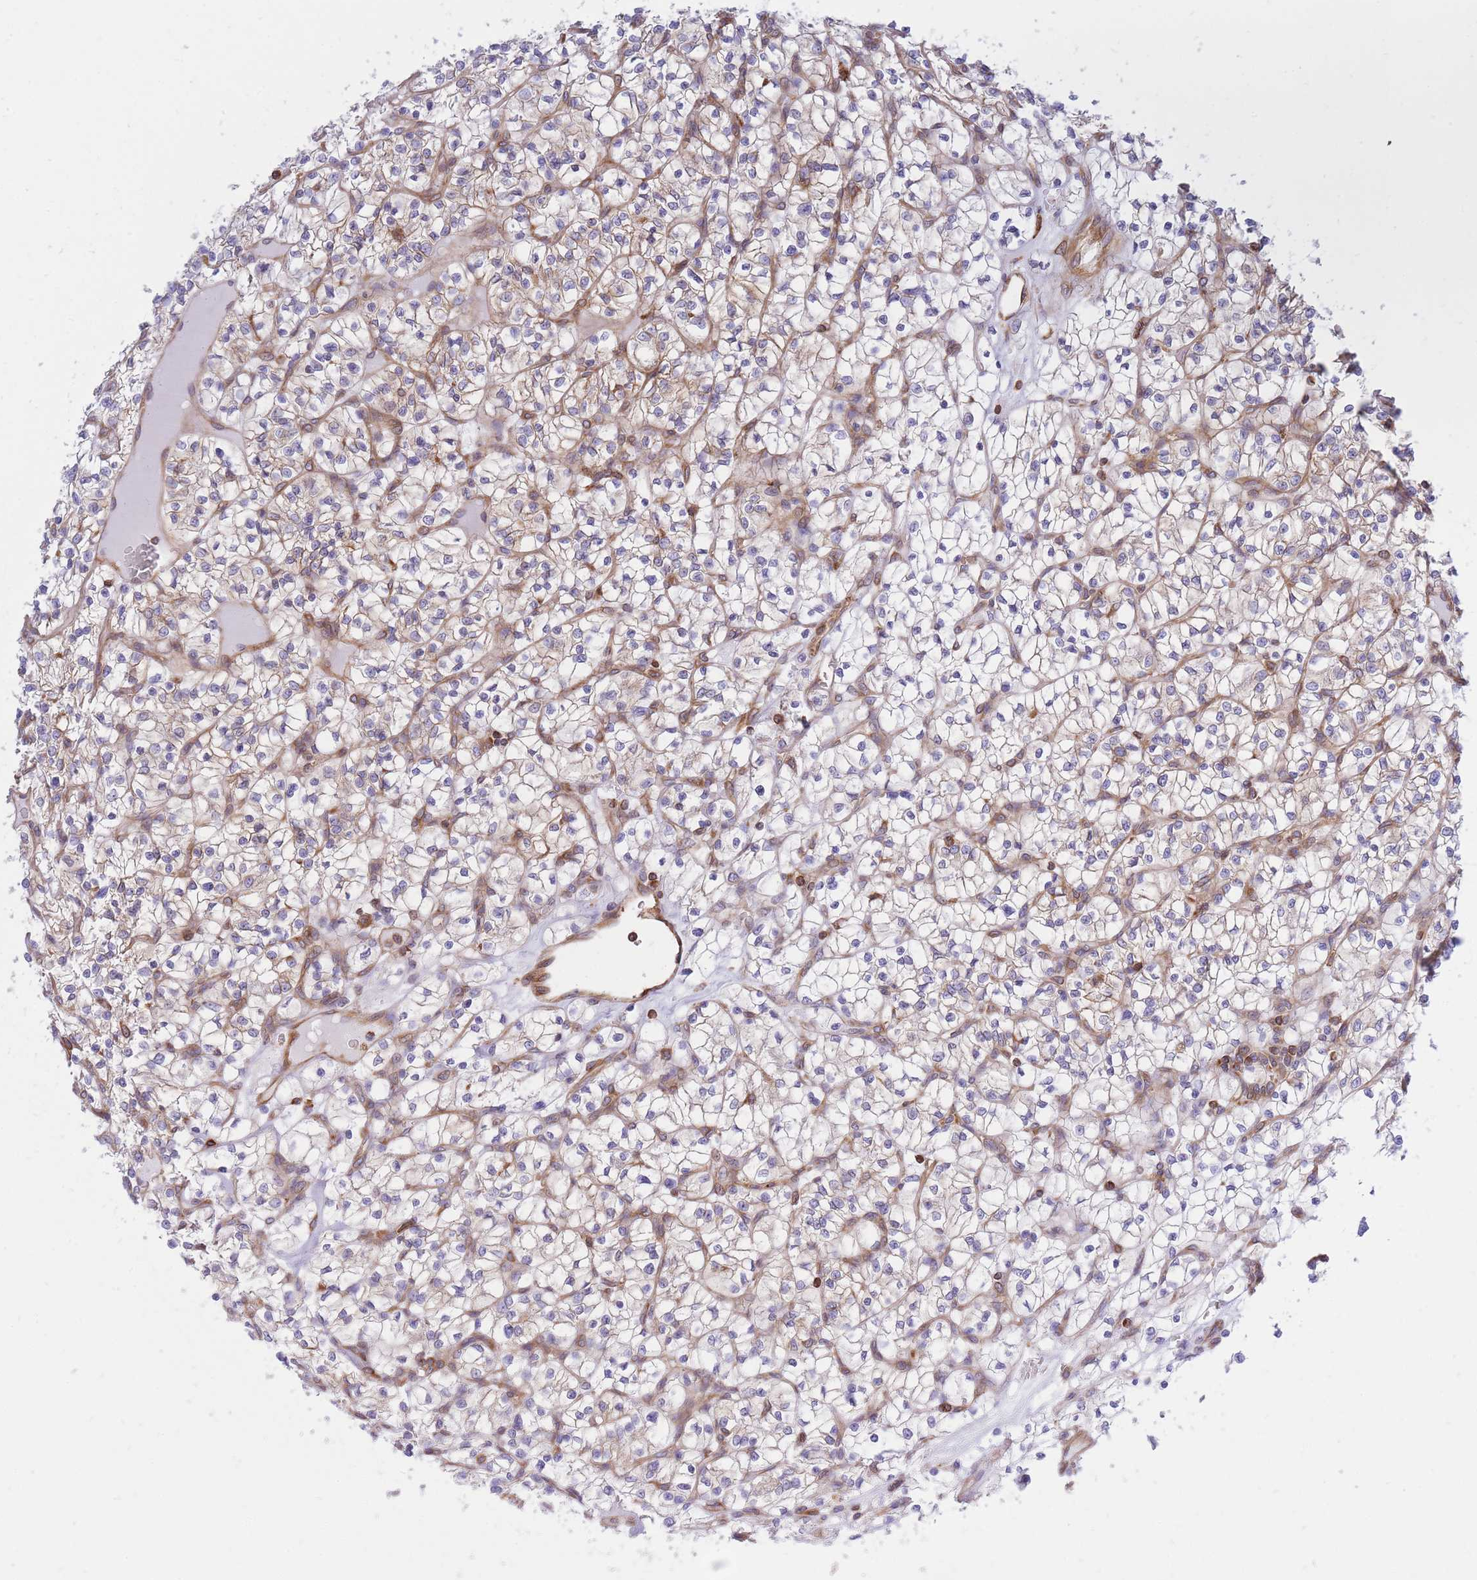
{"staining": {"intensity": "weak", "quantity": ">75%", "location": "cytoplasmic/membranous"}, "tissue": "renal cancer", "cell_type": "Tumor cells", "image_type": "cancer", "snomed": [{"axis": "morphology", "description": "Adenocarcinoma, NOS"}, {"axis": "topography", "description": "Kidney"}], "caption": "Renal cancer stained with a brown dye reveals weak cytoplasmic/membranous positive staining in about >75% of tumor cells.", "gene": "REM1", "patient": {"sex": "female", "age": 64}}